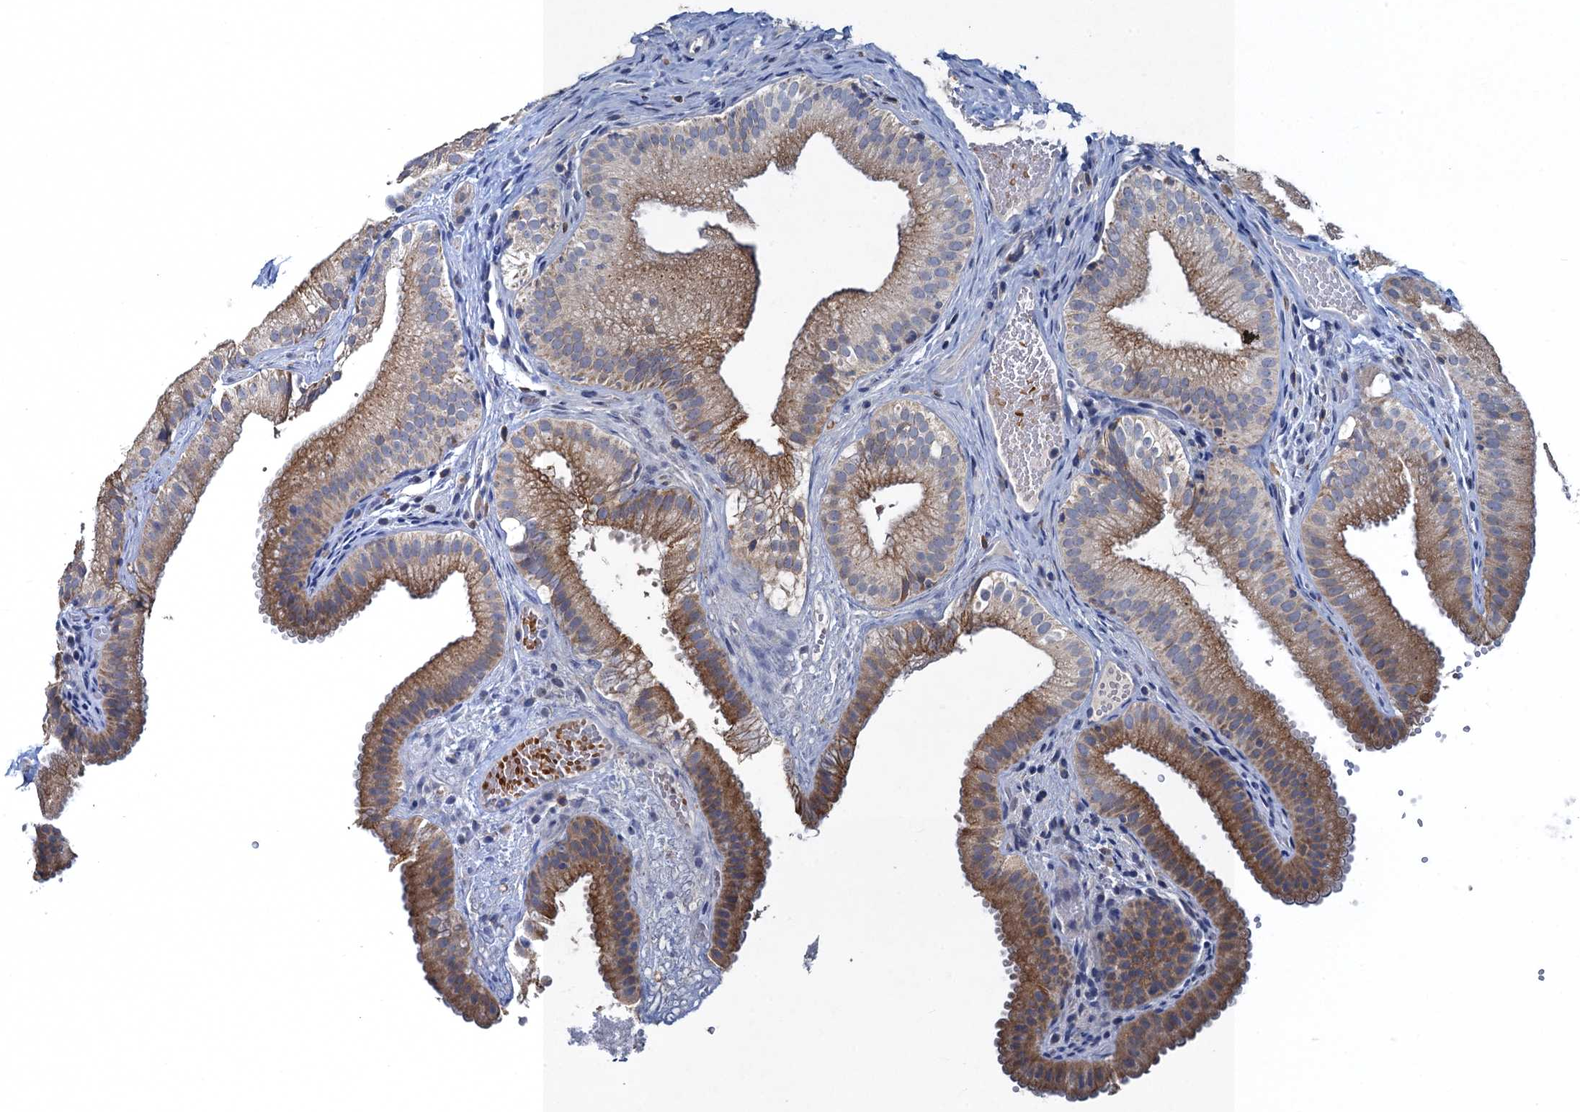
{"staining": {"intensity": "moderate", "quantity": ">75%", "location": "cytoplasmic/membranous"}, "tissue": "gallbladder", "cell_type": "Glandular cells", "image_type": "normal", "snomed": [{"axis": "morphology", "description": "Normal tissue, NOS"}, {"axis": "topography", "description": "Gallbladder"}], "caption": "Gallbladder stained with IHC reveals moderate cytoplasmic/membranous expression in approximately >75% of glandular cells.", "gene": "ATOSA", "patient": {"sex": "female", "age": 30}}